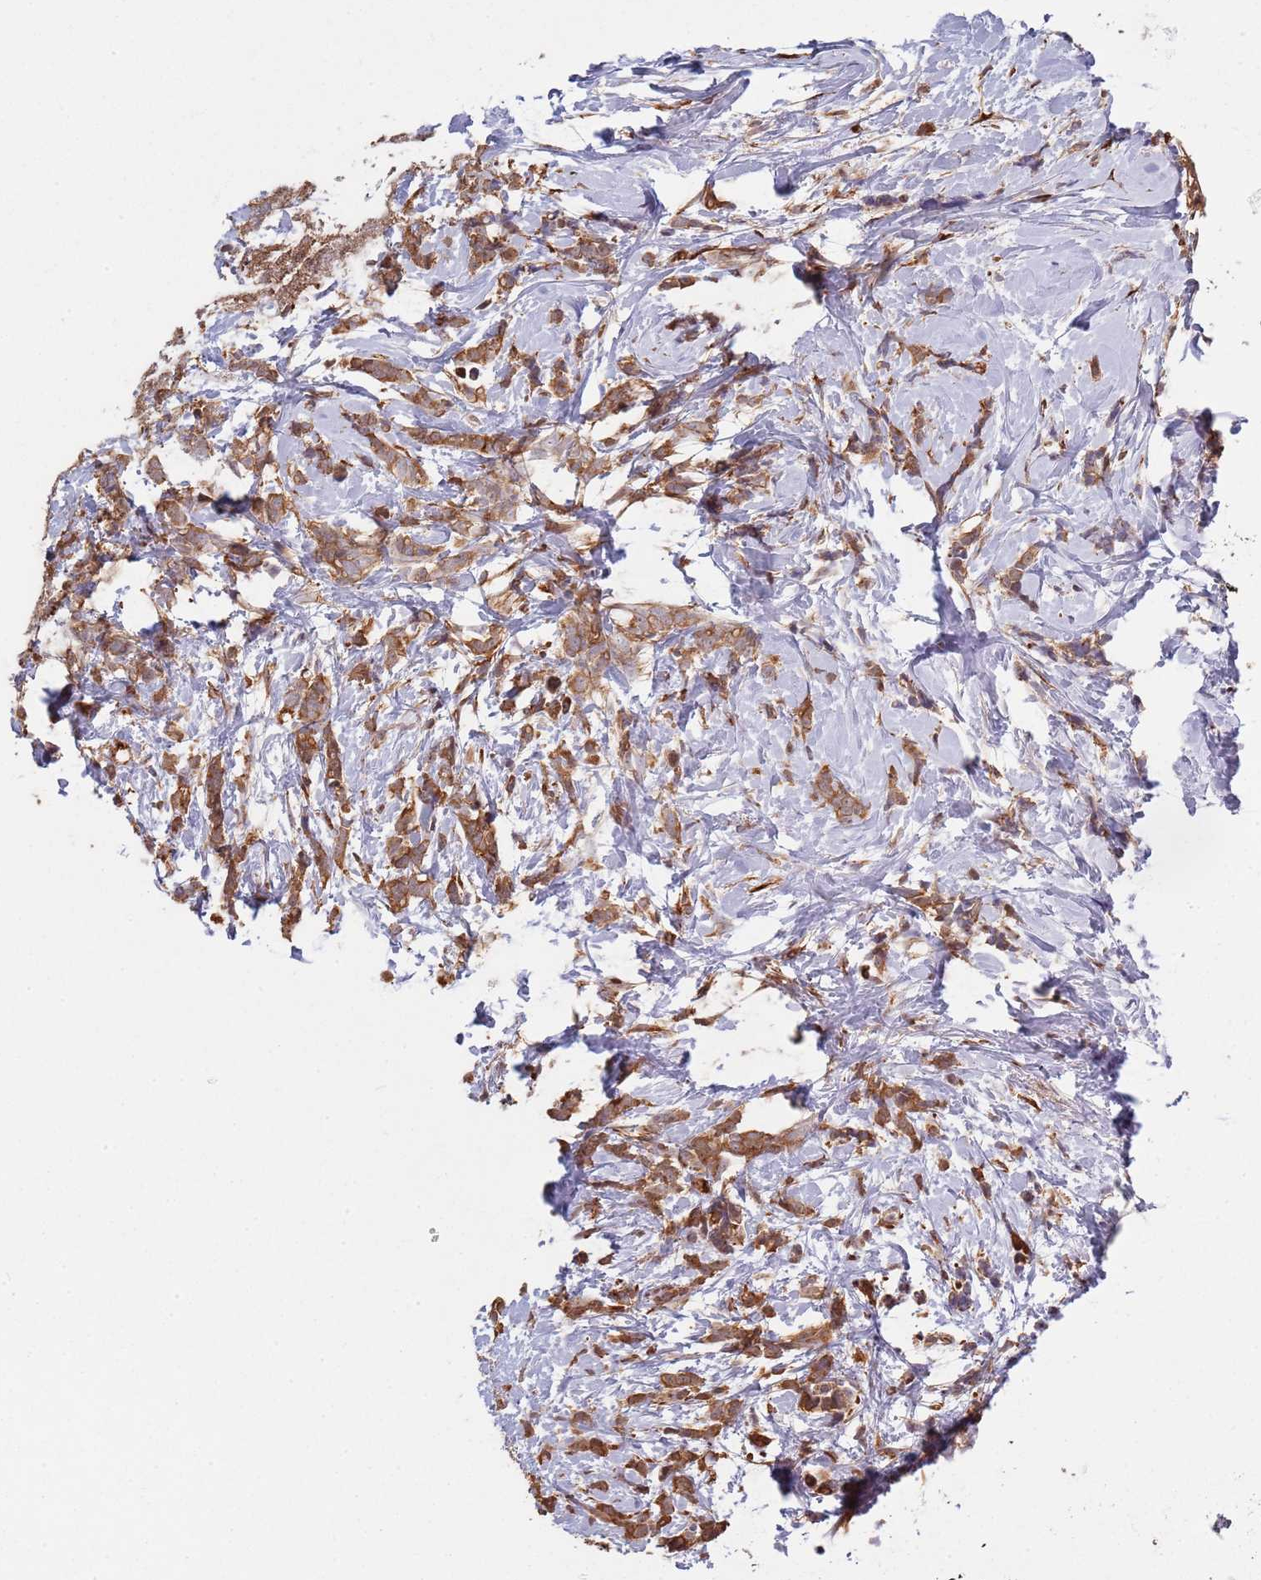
{"staining": {"intensity": "strong", "quantity": ">75%", "location": "cytoplasmic/membranous"}, "tissue": "breast cancer", "cell_type": "Tumor cells", "image_type": "cancer", "snomed": [{"axis": "morphology", "description": "Lobular carcinoma"}, {"axis": "topography", "description": "Breast"}], "caption": "IHC of breast cancer displays high levels of strong cytoplasmic/membranous expression in approximately >75% of tumor cells. Using DAB (3,3'-diaminobenzidine) (brown) and hematoxylin (blue) stains, captured at high magnification using brightfield microscopy.", "gene": "COG4", "patient": {"sex": "female", "age": 58}}